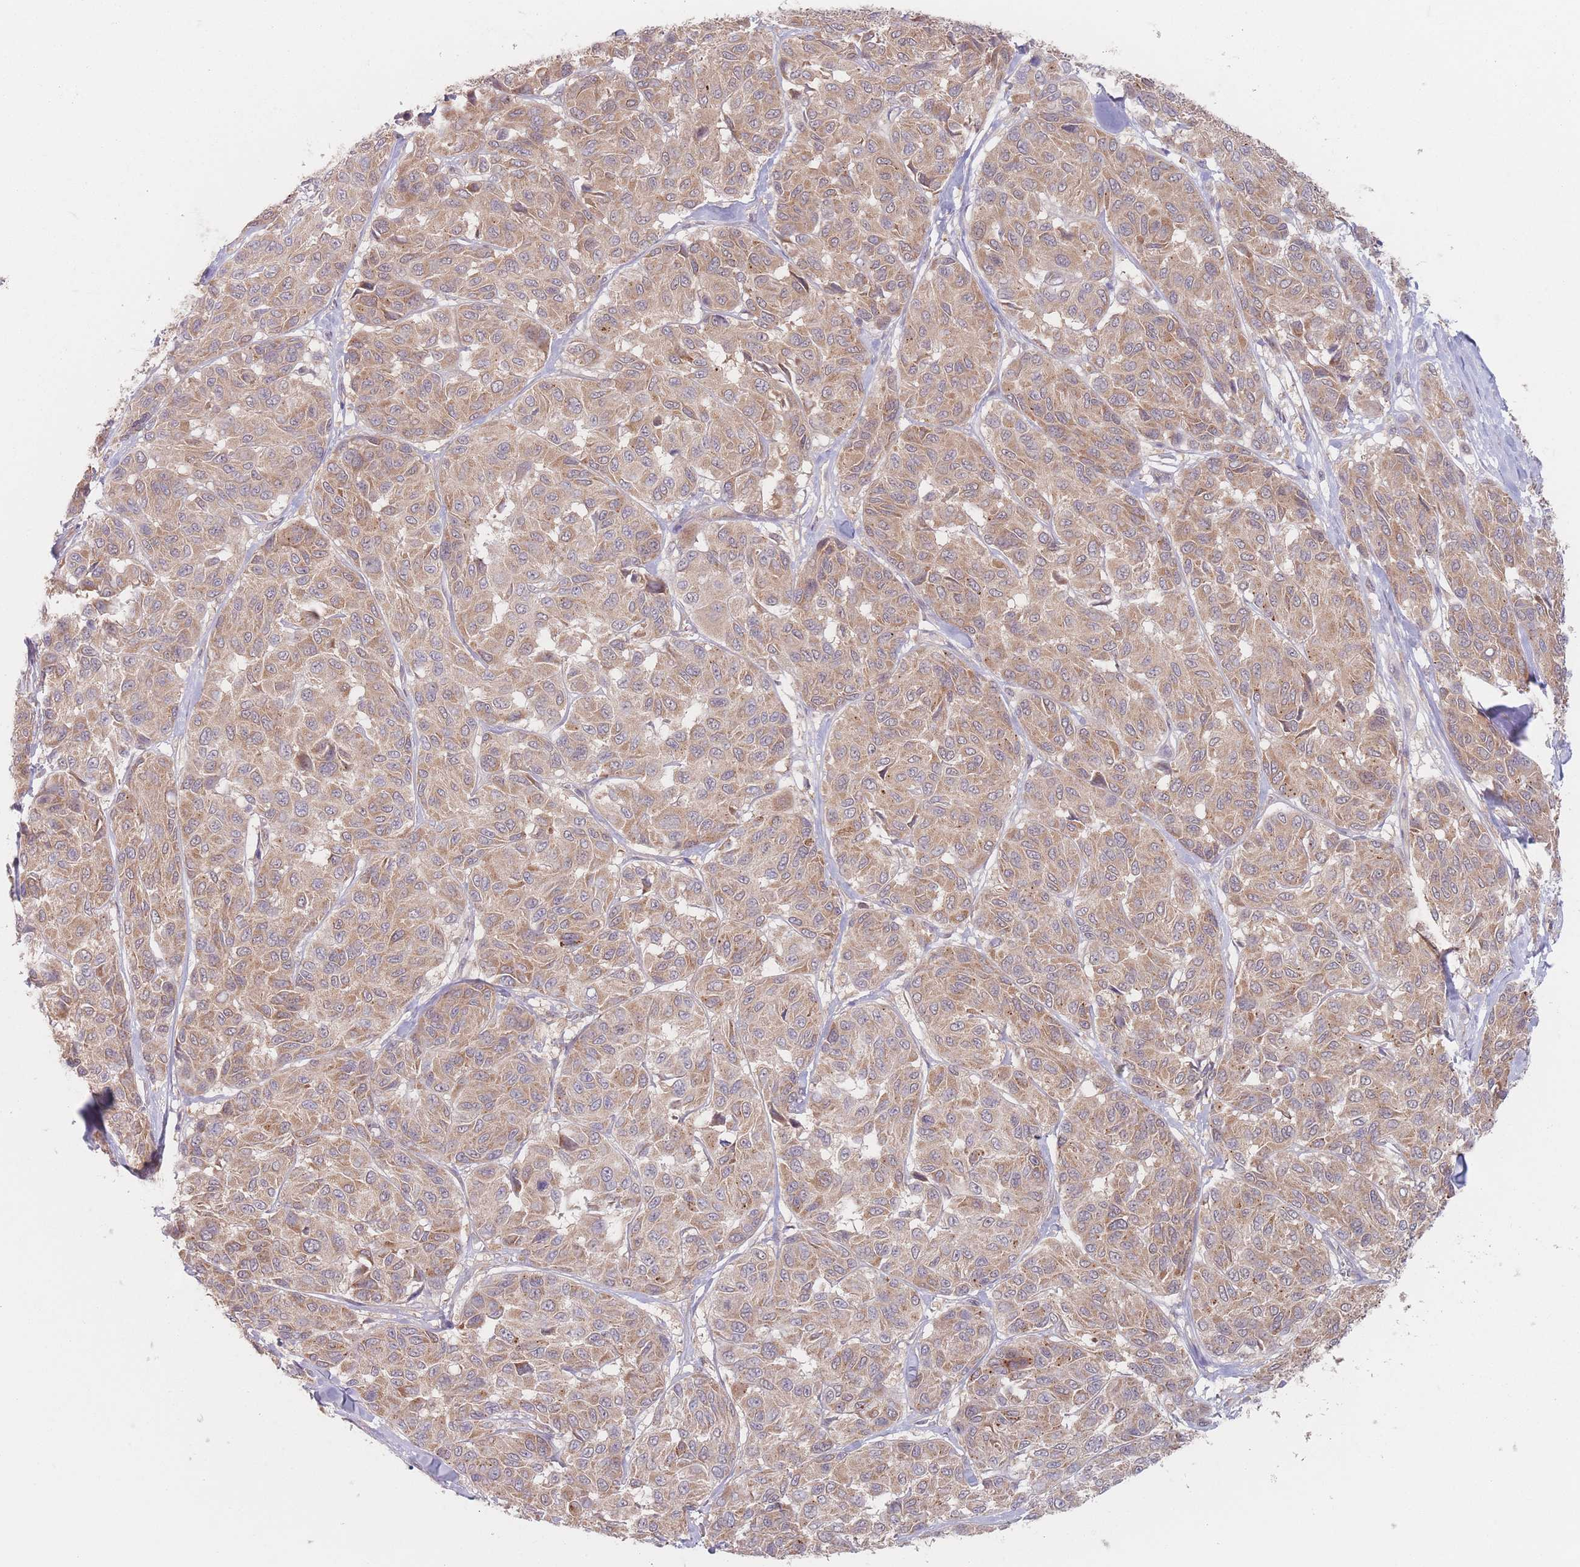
{"staining": {"intensity": "moderate", "quantity": ">75%", "location": "cytoplasmic/membranous"}, "tissue": "melanoma", "cell_type": "Tumor cells", "image_type": "cancer", "snomed": [{"axis": "morphology", "description": "Malignant melanoma, NOS"}, {"axis": "topography", "description": "Skin"}], "caption": "Melanoma was stained to show a protein in brown. There is medium levels of moderate cytoplasmic/membranous staining in about >75% of tumor cells. The staining was performed using DAB (3,3'-diaminobenzidine), with brown indicating positive protein expression. Nuclei are stained blue with hematoxylin.", "gene": "PPM1A", "patient": {"sex": "female", "age": 66}}